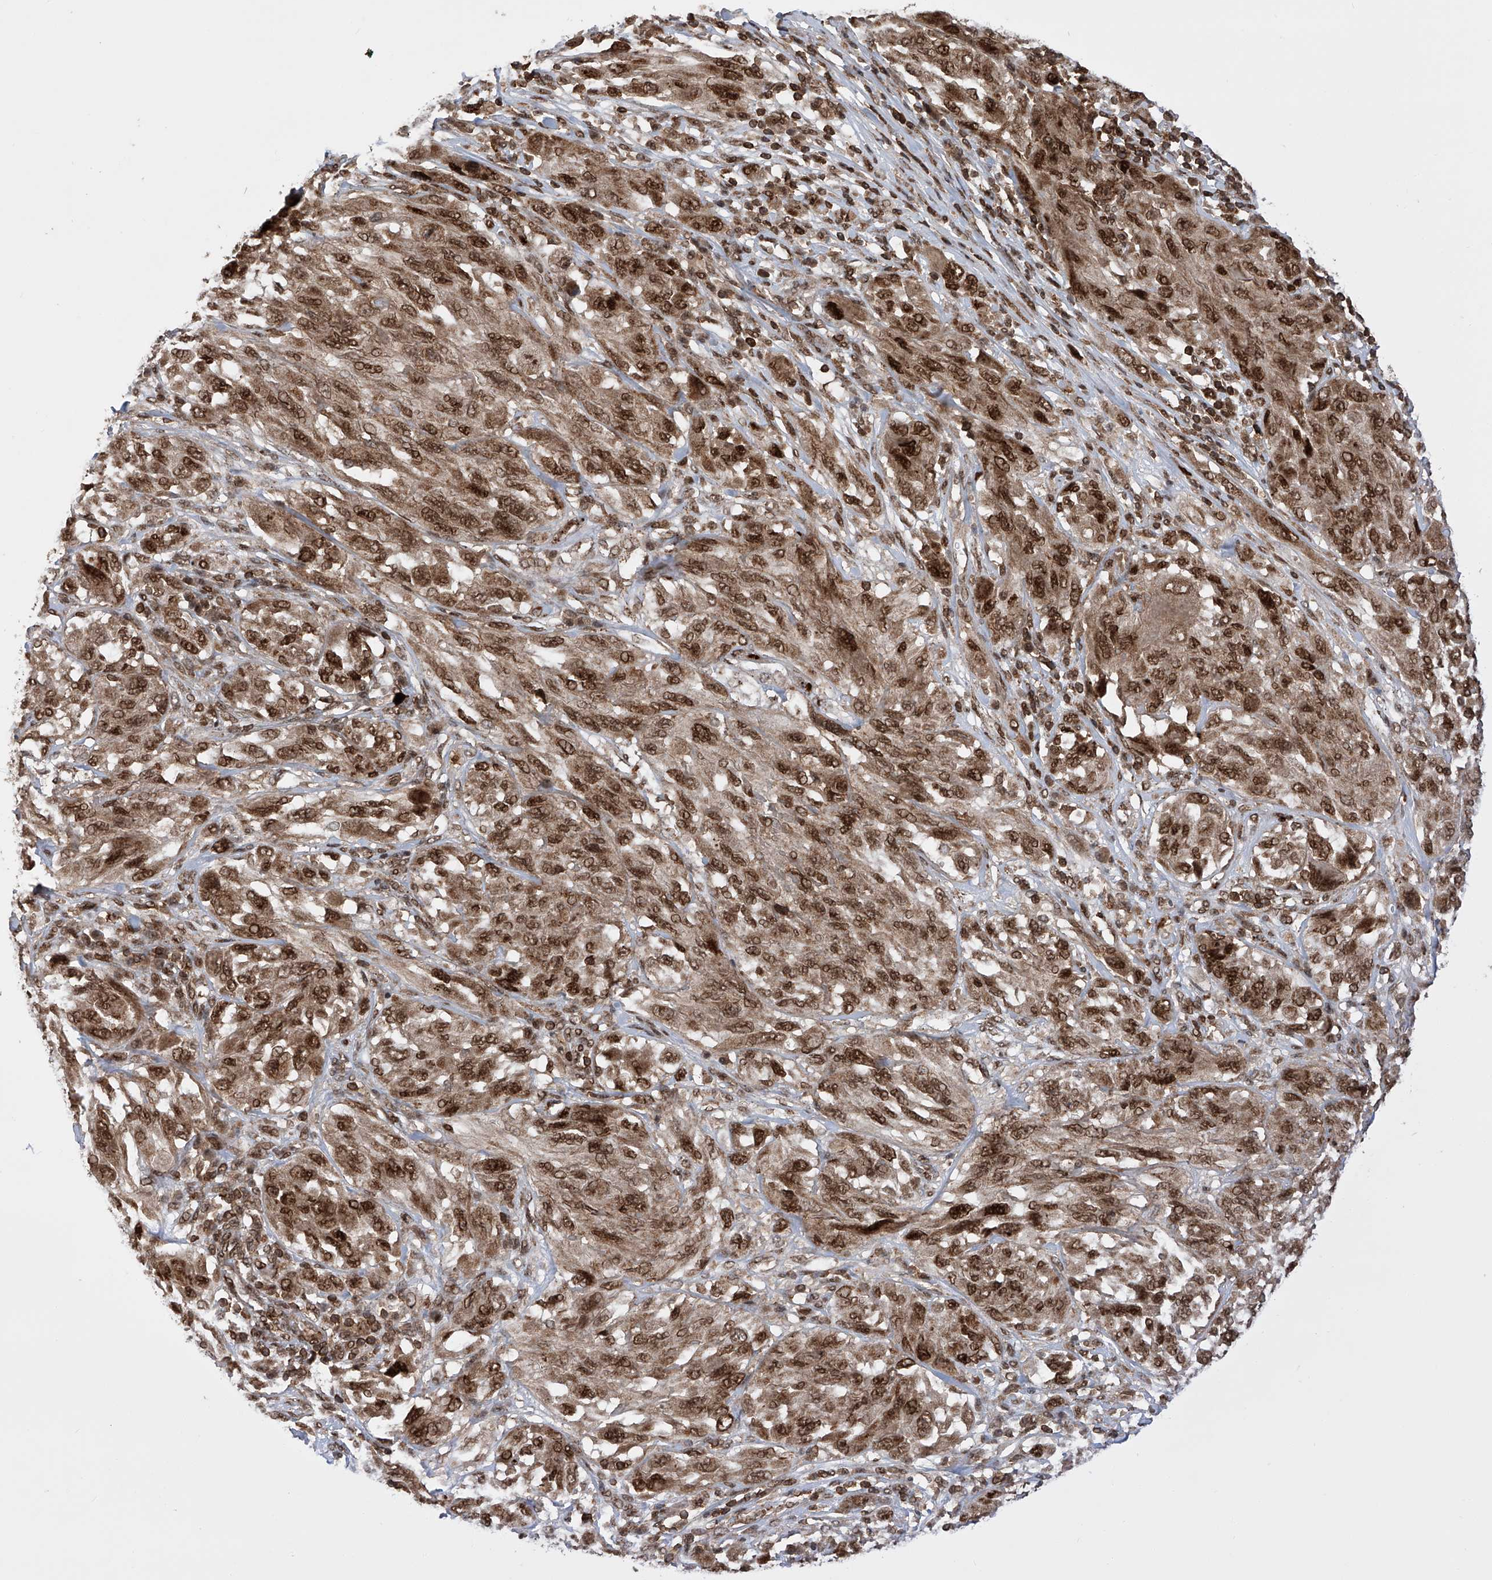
{"staining": {"intensity": "strong", "quantity": ">75%", "location": "nuclear"}, "tissue": "melanoma", "cell_type": "Tumor cells", "image_type": "cancer", "snomed": [{"axis": "morphology", "description": "Malignant melanoma, NOS"}, {"axis": "topography", "description": "Skin"}], "caption": "This micrograph shows IHC staining of melanoma, with high strong nuclear staining in approximately >75% of tumor cells.", "gene": "ZNF280D", "patient": {"sex": "female", "age": 91}}